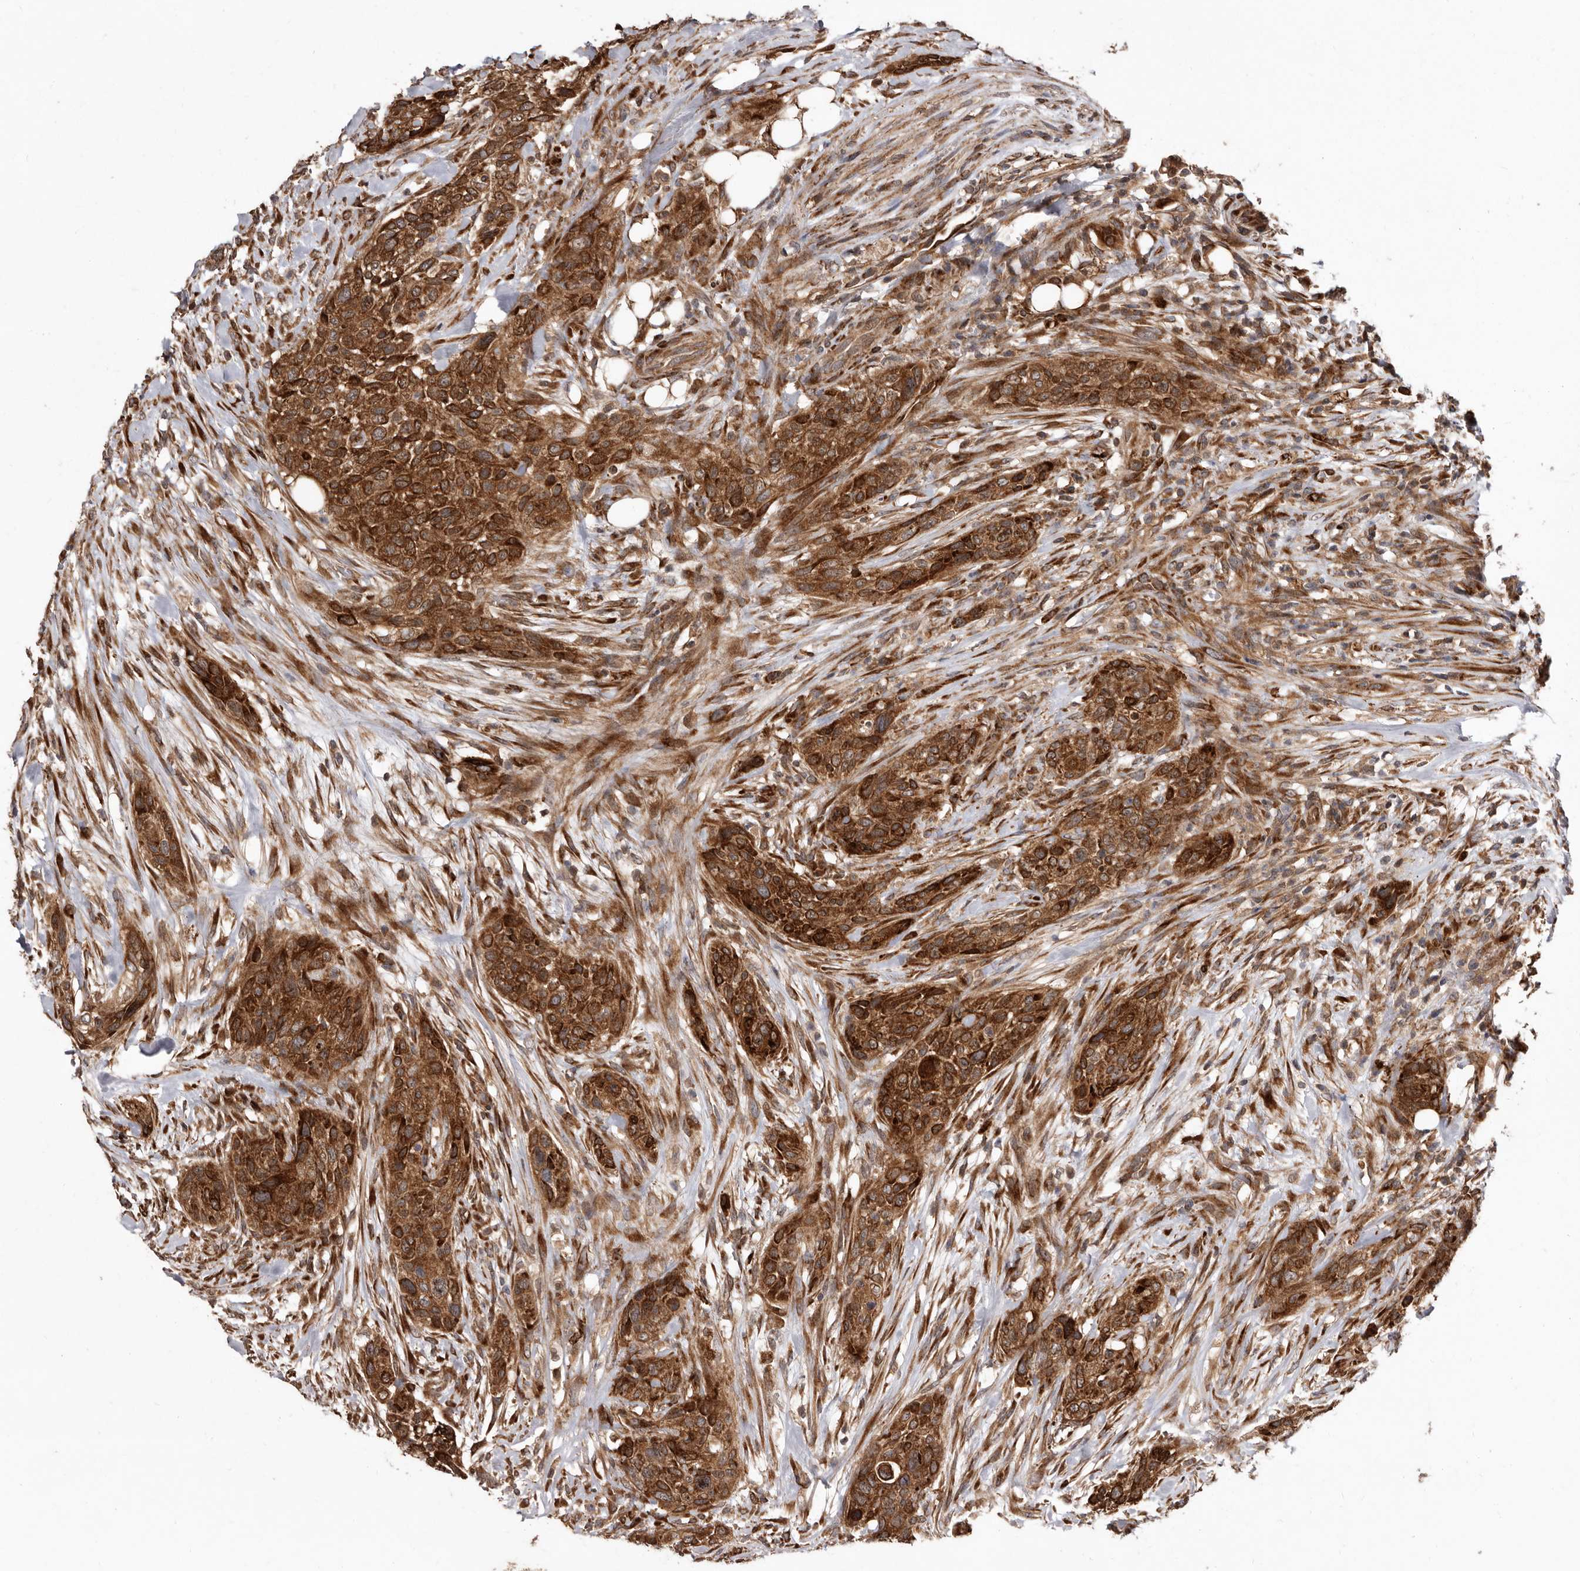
{"staining": {"intensity": "strong", "quantity": ">75%", "location": "cytoplasmic/membranous"}, "tissue": "urothelial cancer", "cell_type": "Tumor cells", "image_type": "cancer", "snomed": [{"axis": "morphology", "description": "Urothelial carcinoma, High grade"}, {"axis": "topography", "description": "Urinary bladder"}], "caption": "High-power microscopy captured an IHC micrograph of urothelial carcinoma (high-grade), revealing strong cytoplasmic/membranous expression in approximately >75% of tumor cells.", "gene": "FLAD1", "patient": {"sex": "male", "age": 35}}